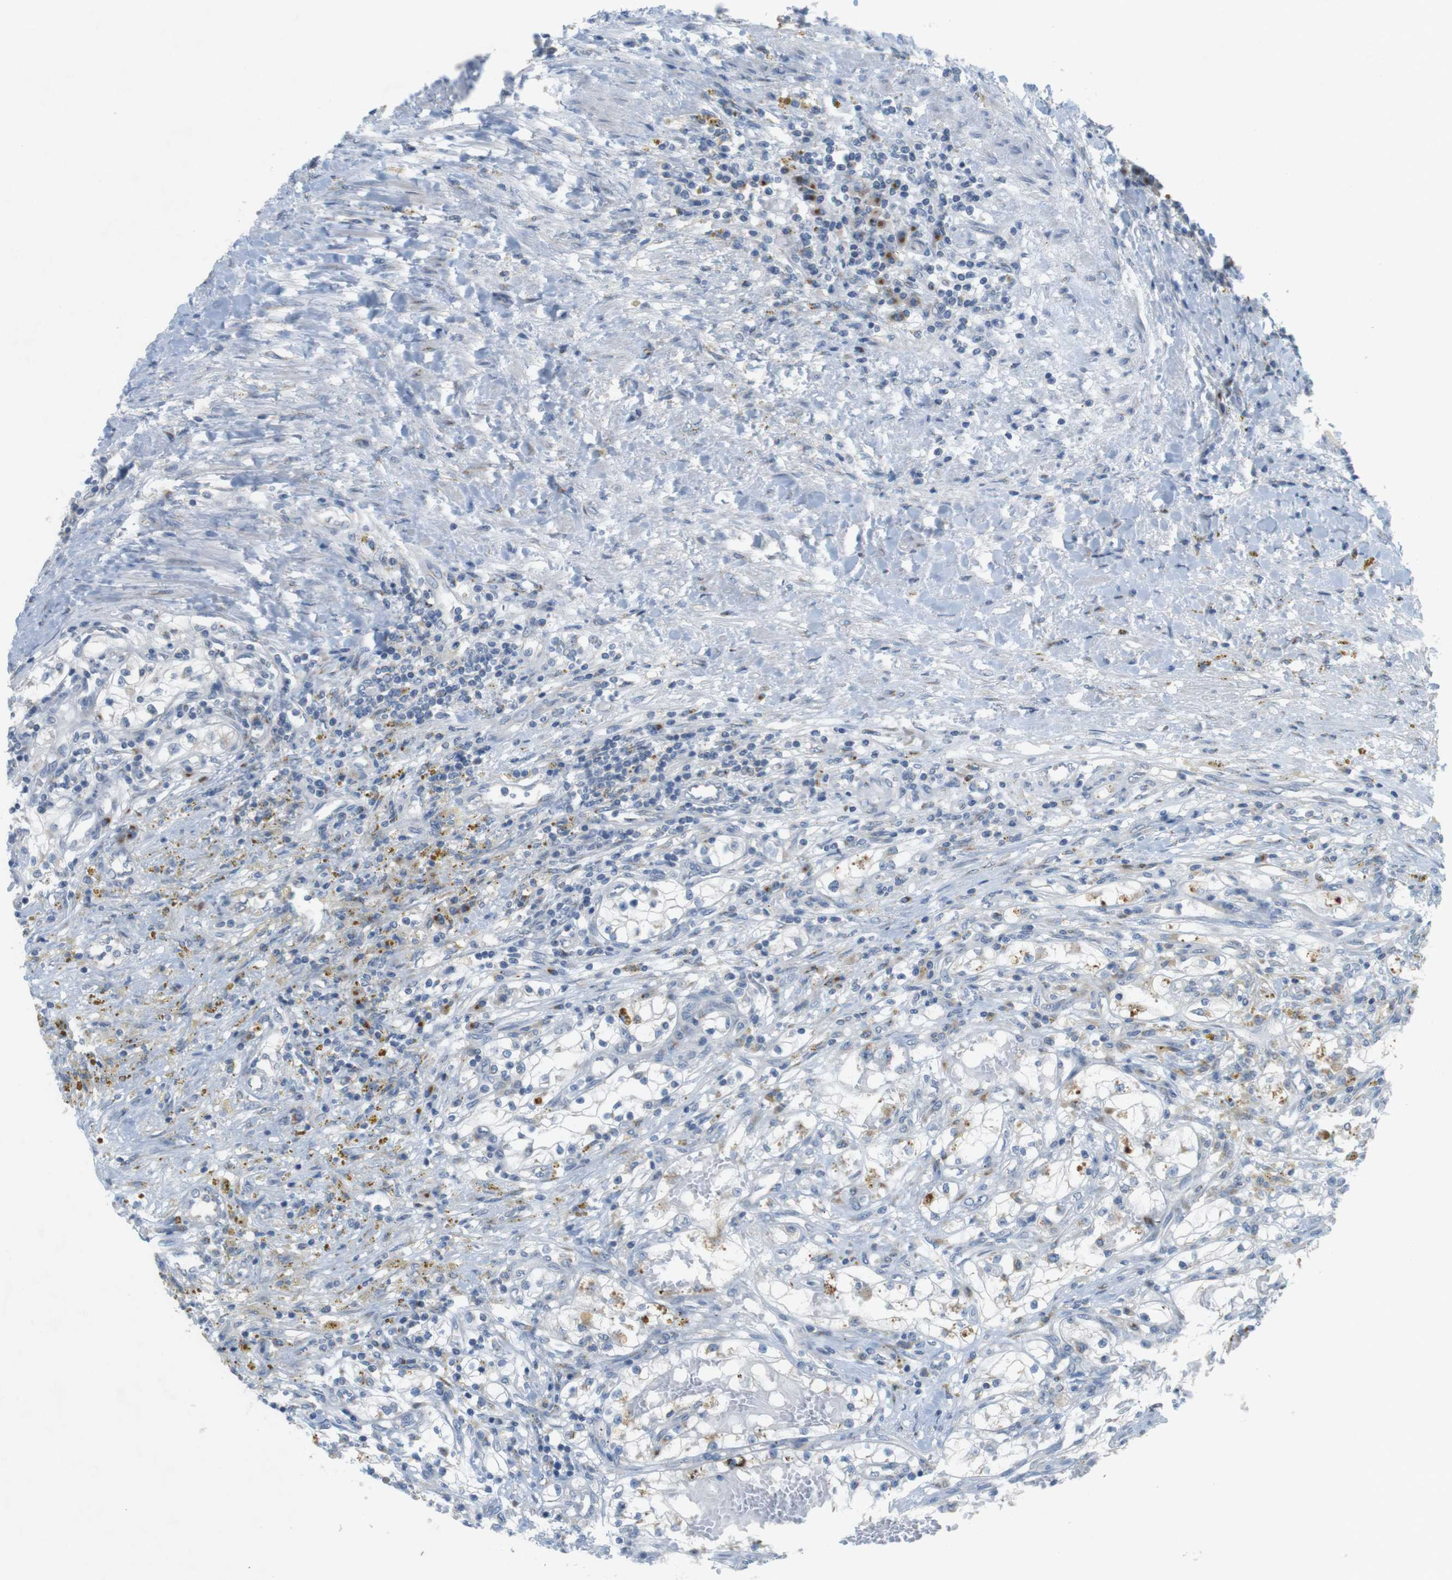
{"staining": {"intensity": "moderate", "quantity": "<25%", "location": "cytoplasmic/membranous"}, "tissue": "renal cancer", "cell_type": "Tumor cells", "image_type": "cancer", "snomed": [{"axis": "morphology", "description": "Adenocarcinoma, NOS"}, {"axis": "topography", "description": "Kidney"}], "caption": "This image shows immunohistochemistry (IHC) staining of renal cancer (adenocarcinoma), with low moderate cytoplasmic/membranous positivity in approximately <25% of tumor cells.", "gene": "YIPF3", "patient": {"sex": "male", "age": 68}}